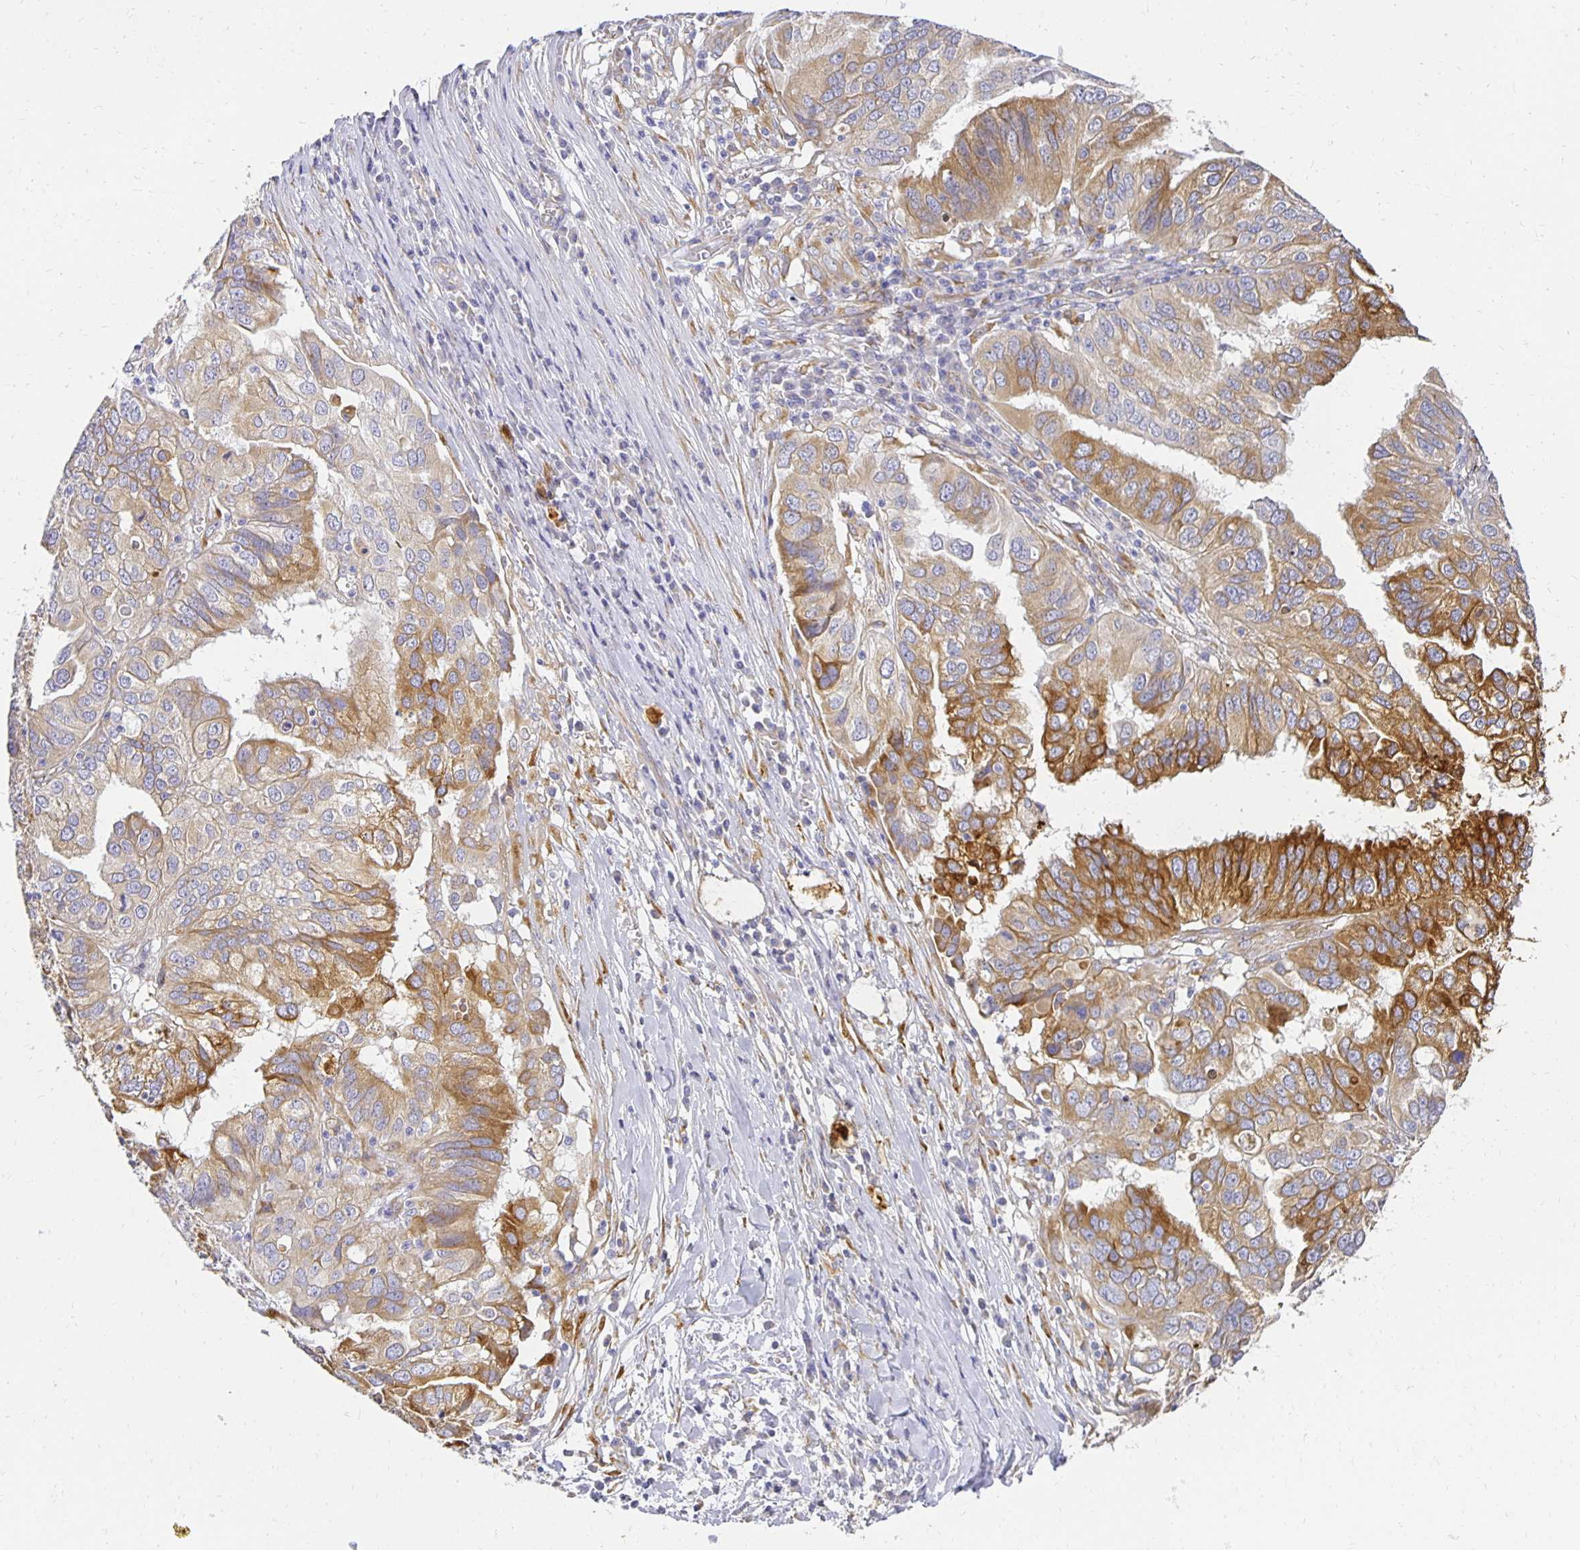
{"staining": {"intensity": "strong", "quantity": "25%-75%", "location": "cytoplasmic/membranous"}, "tissue": "ovarian cancer", "cell_type": "Tumor cells", "image_type": "cancer", "snomed": [{"axis": "morphology", "description": "Cystadenocarcinoma, serous, NOS"}, {"axis": "topography", "description": "Ovary"}], "caption": "Ovarian serous cystadenocarcinoma stained with a brown dye exhibits strong cytoplasmic/membranous positive positivity in about 25%-75% of tumor cells.", "gene": "PLOD1", "patient": {"sex": "female", "age": 79}}